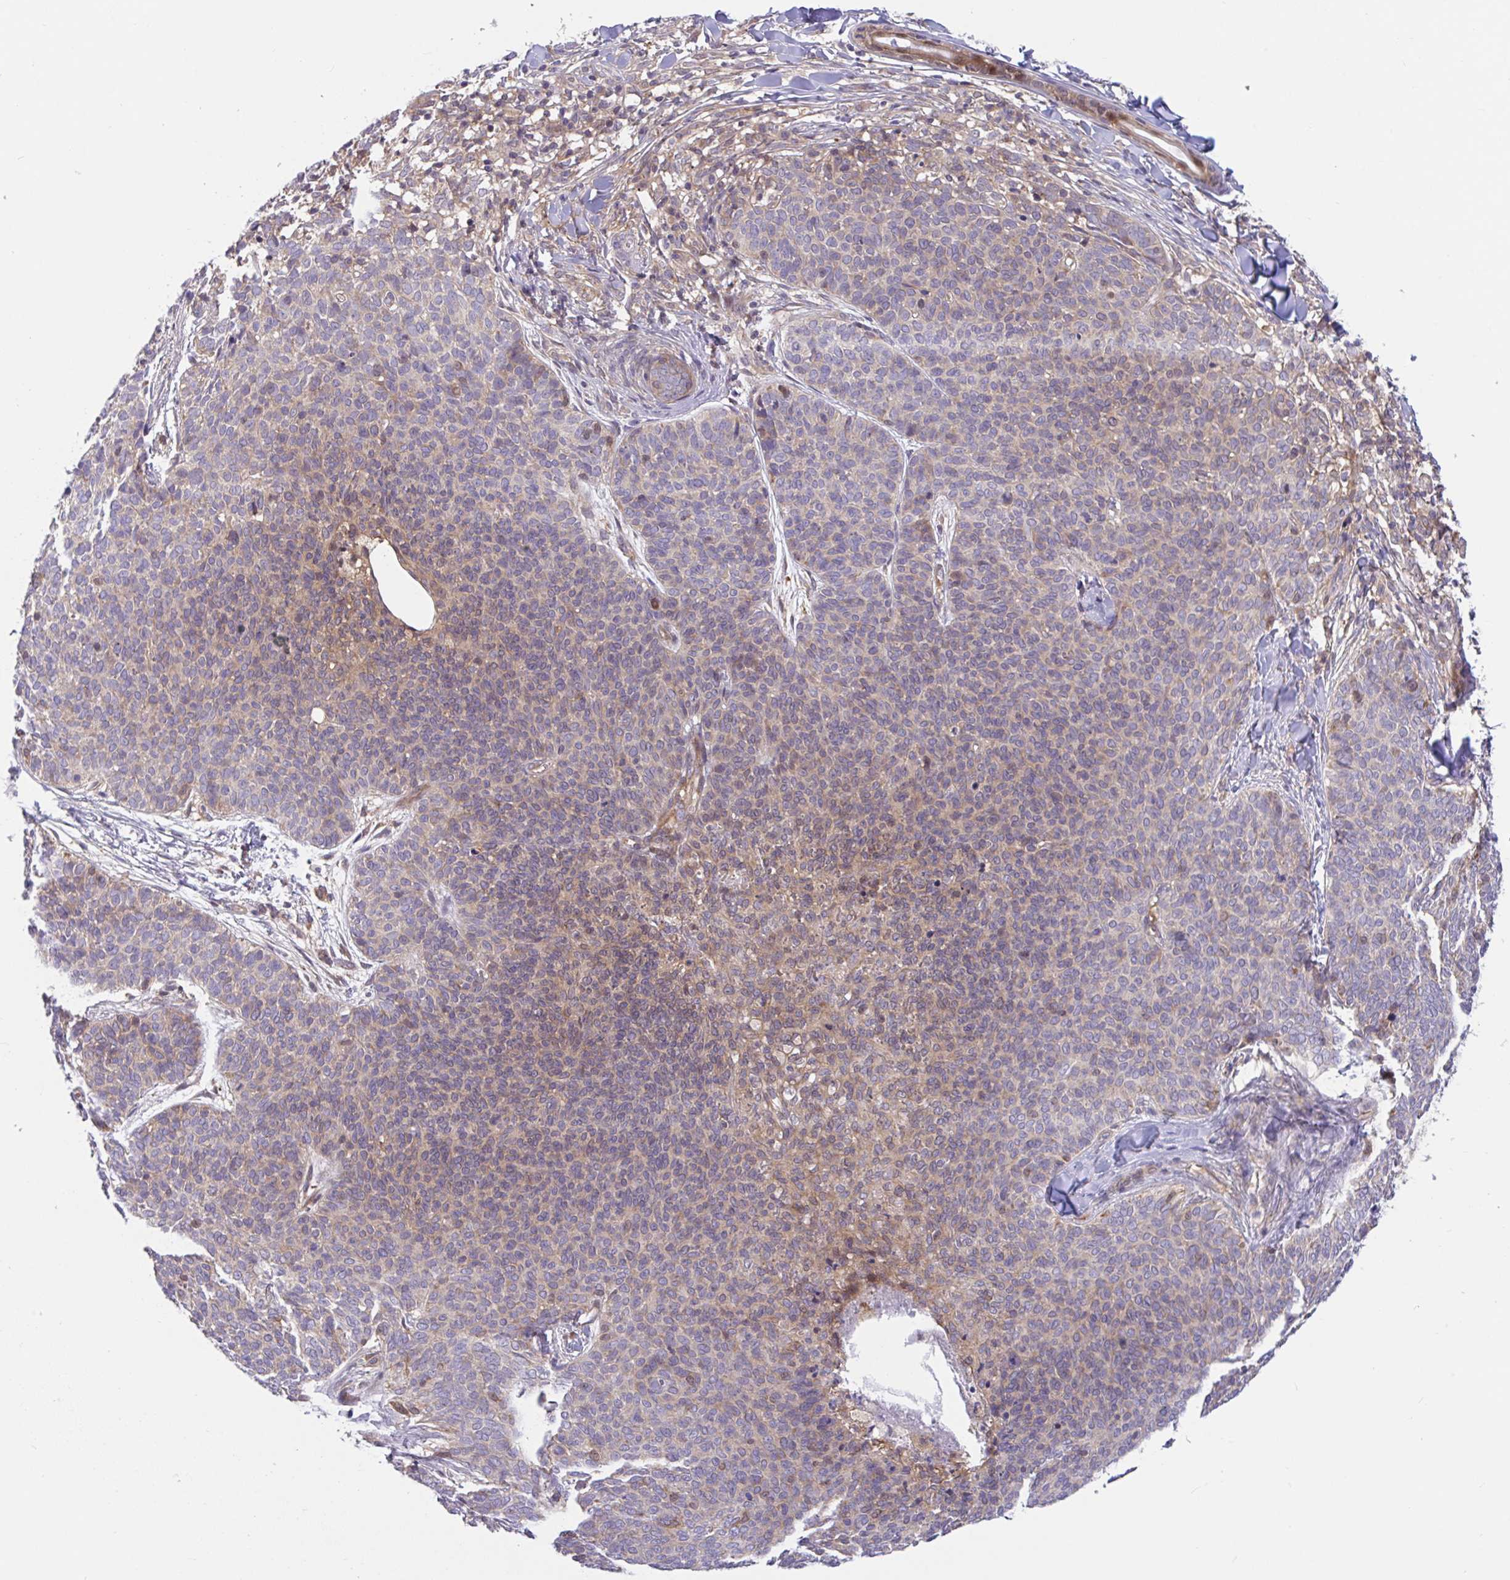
{"staining": {"intensity": "weak", "quantity": "25%-75%", "location": "cytoplasmic/membranous"}, "tissue": "skin cancer", "cell_type": "Tumor cells", "image_type": "cancer", "snomed": [{"axis": "morphology", "description": "Basal cell carcinoma"}, {"axis": "topography", "description": "Skin"}, {"axis": "topography", "description": "Skin of face"}], "caption": "Immunohistochemistry (DAB (3,3'-diaminobenzidine)) staining of human skin basal cell carcinoma reveals weak cytoplasmic/membranous protein expression in about 25%-75% of tumor cells.", "gene": "LMNTD2", "patient": {"sex": "male", "age": 56}}